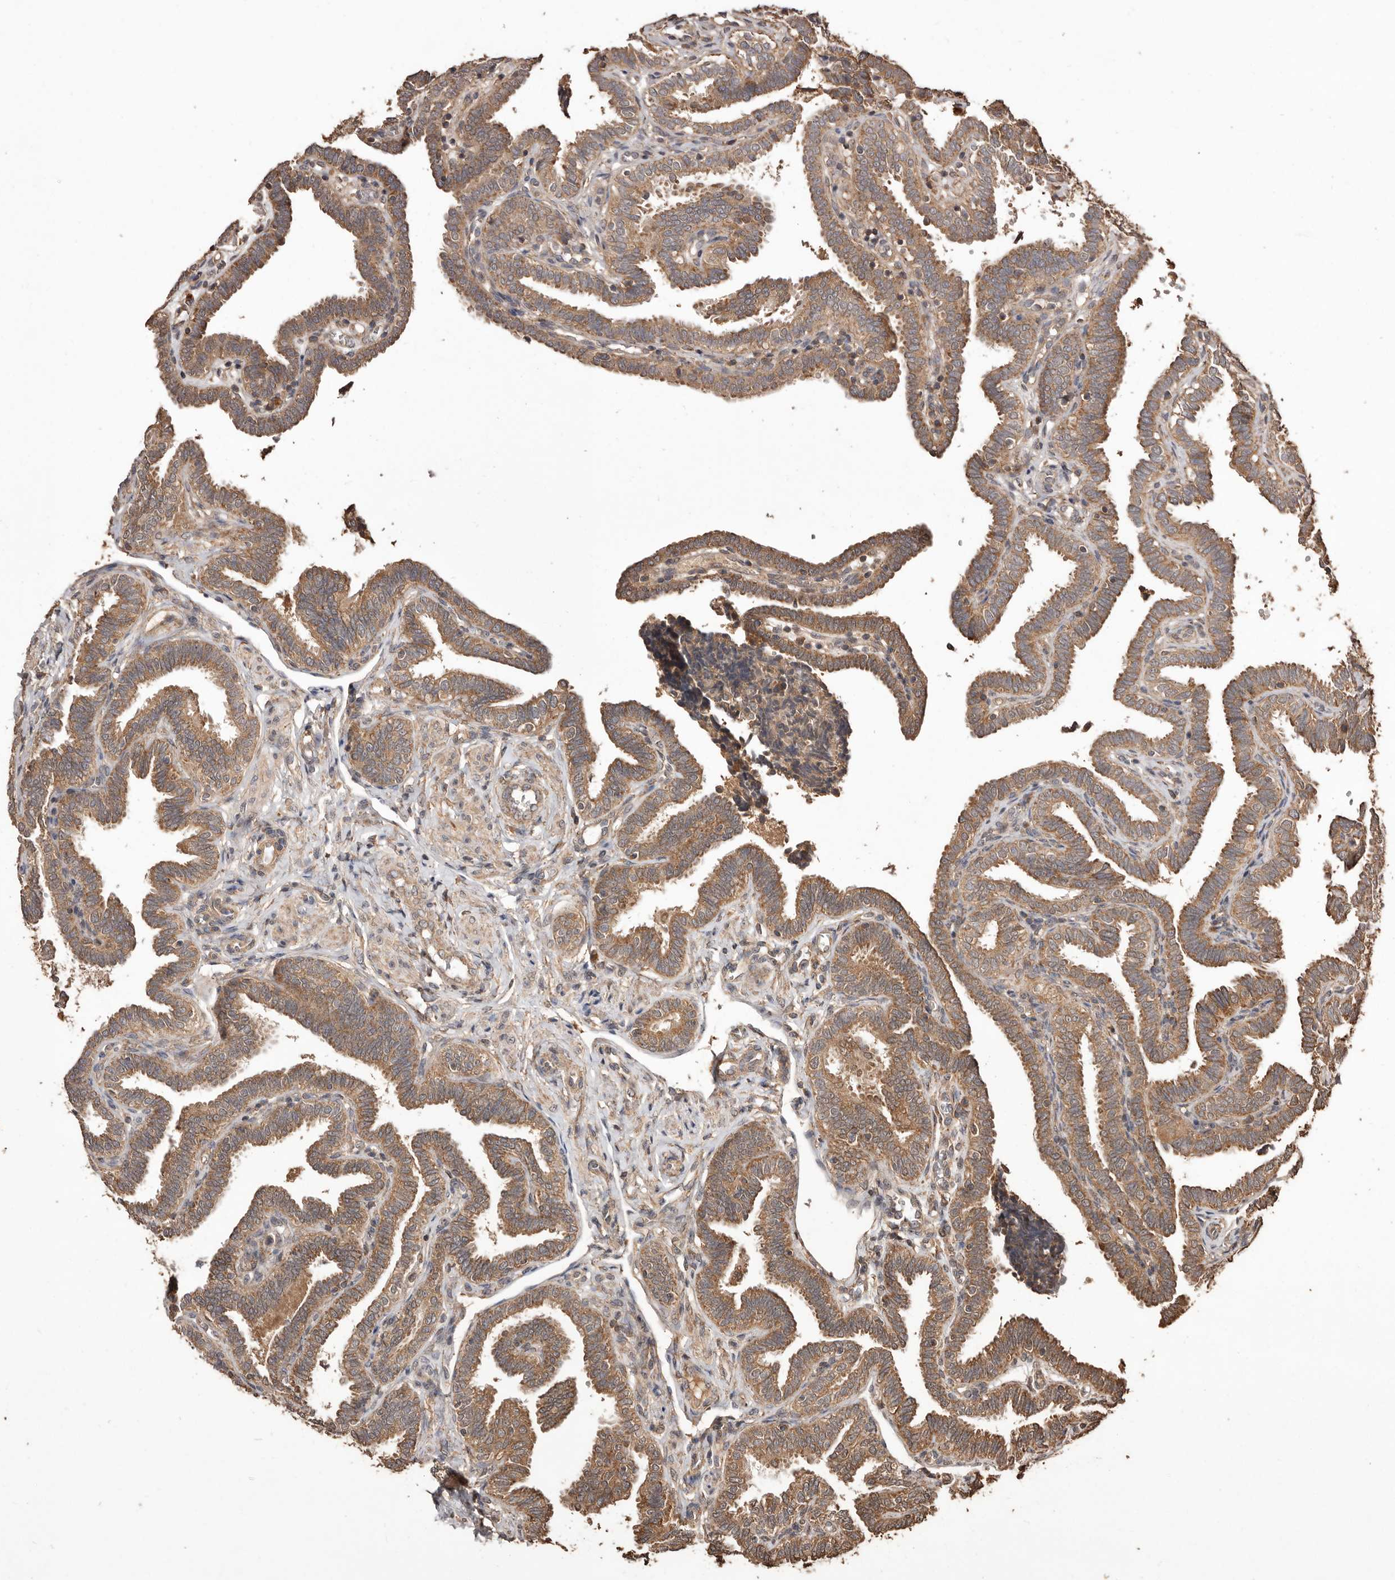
{"staining": {"intensity": "moderate", "quantity": ">75%", "location": "cytoplasmic/membranous"}, "tissue": "fallopian tube", "cell_type": "Glandular cells", "image_type": "normal", "snomed": [{"axis": "morphology", "description": "Normal tissue, NOS"}, {"axis": "topography", "description": "Fallopian tube"}], "caption": "An IHC histopathology image of normal tissue is shown. Protein staining in brown labels moderate cytoplasmic/membranous positivity in fallopian tube within glandular cells. Using DAB (3,3'-diaminobenzidine) (brown) and hematoxylin (blue) stains, captured at high magnification using brightfield microscopy.", "gene": "RWDD1", "patient": {"sex": "female", "age": 39}}